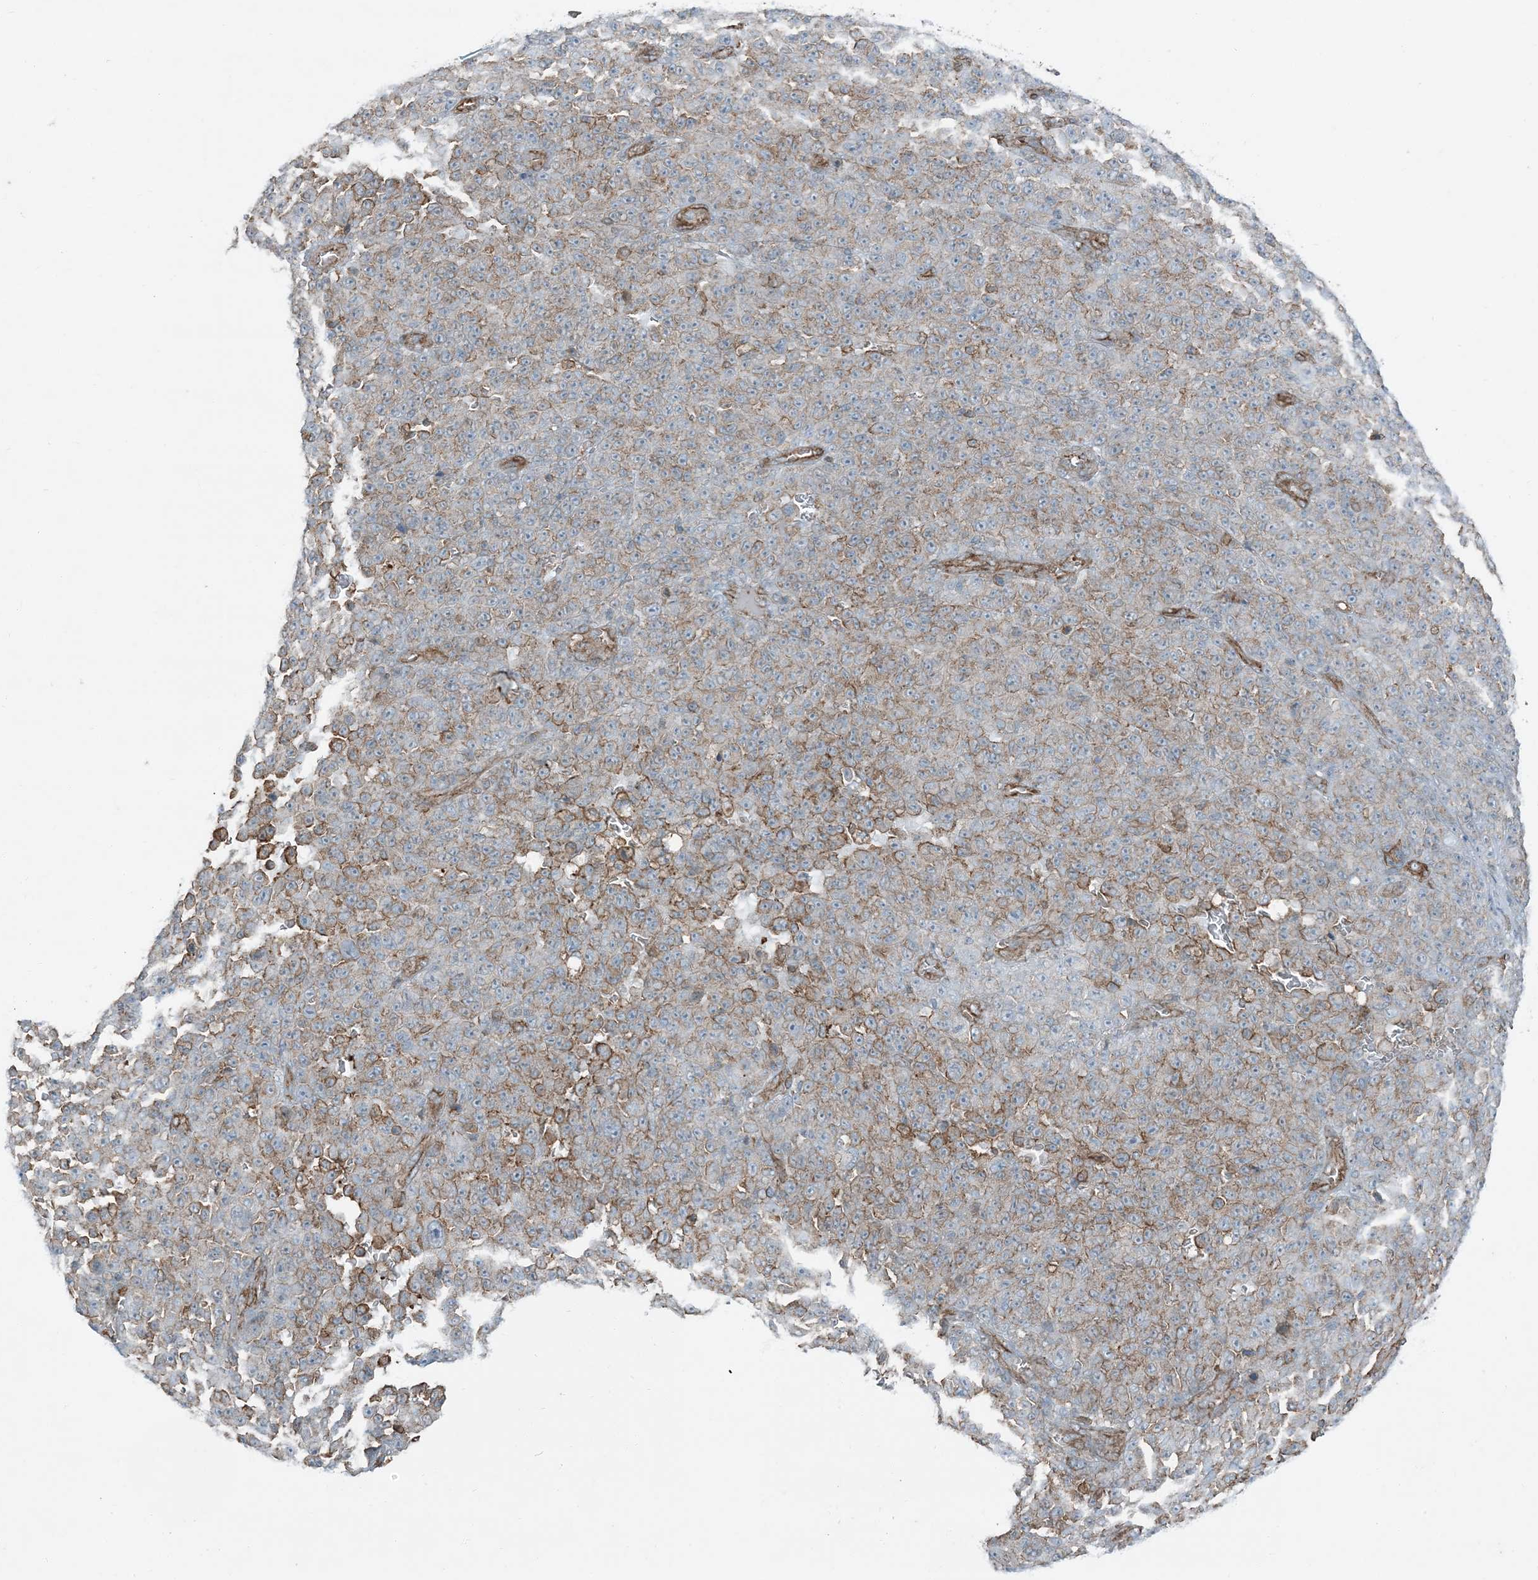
{"staining": {"intensity": "weak", "quantity": "25%-75%", "location": "cytoplasmic/membranous"}, "tissue": "melanoma", "cell_type": "Tumor cells", "image_type": "cancer", "snomed": [{"axis": "morphology", "description": "Malignant melanoma, NOS"}, {"axis": "topography", "description": "Skin"}], "caption": "Immunohistochemistry (DAB (3,3'-diaminobenzidine)) staining of human melanoma exhibits weak cytoplasmic/membranous protein staining in approximately 25%-75% of tumor cells.", "gene": "APOBEC3C", "patient": {"sex": "female", "age": 82}}